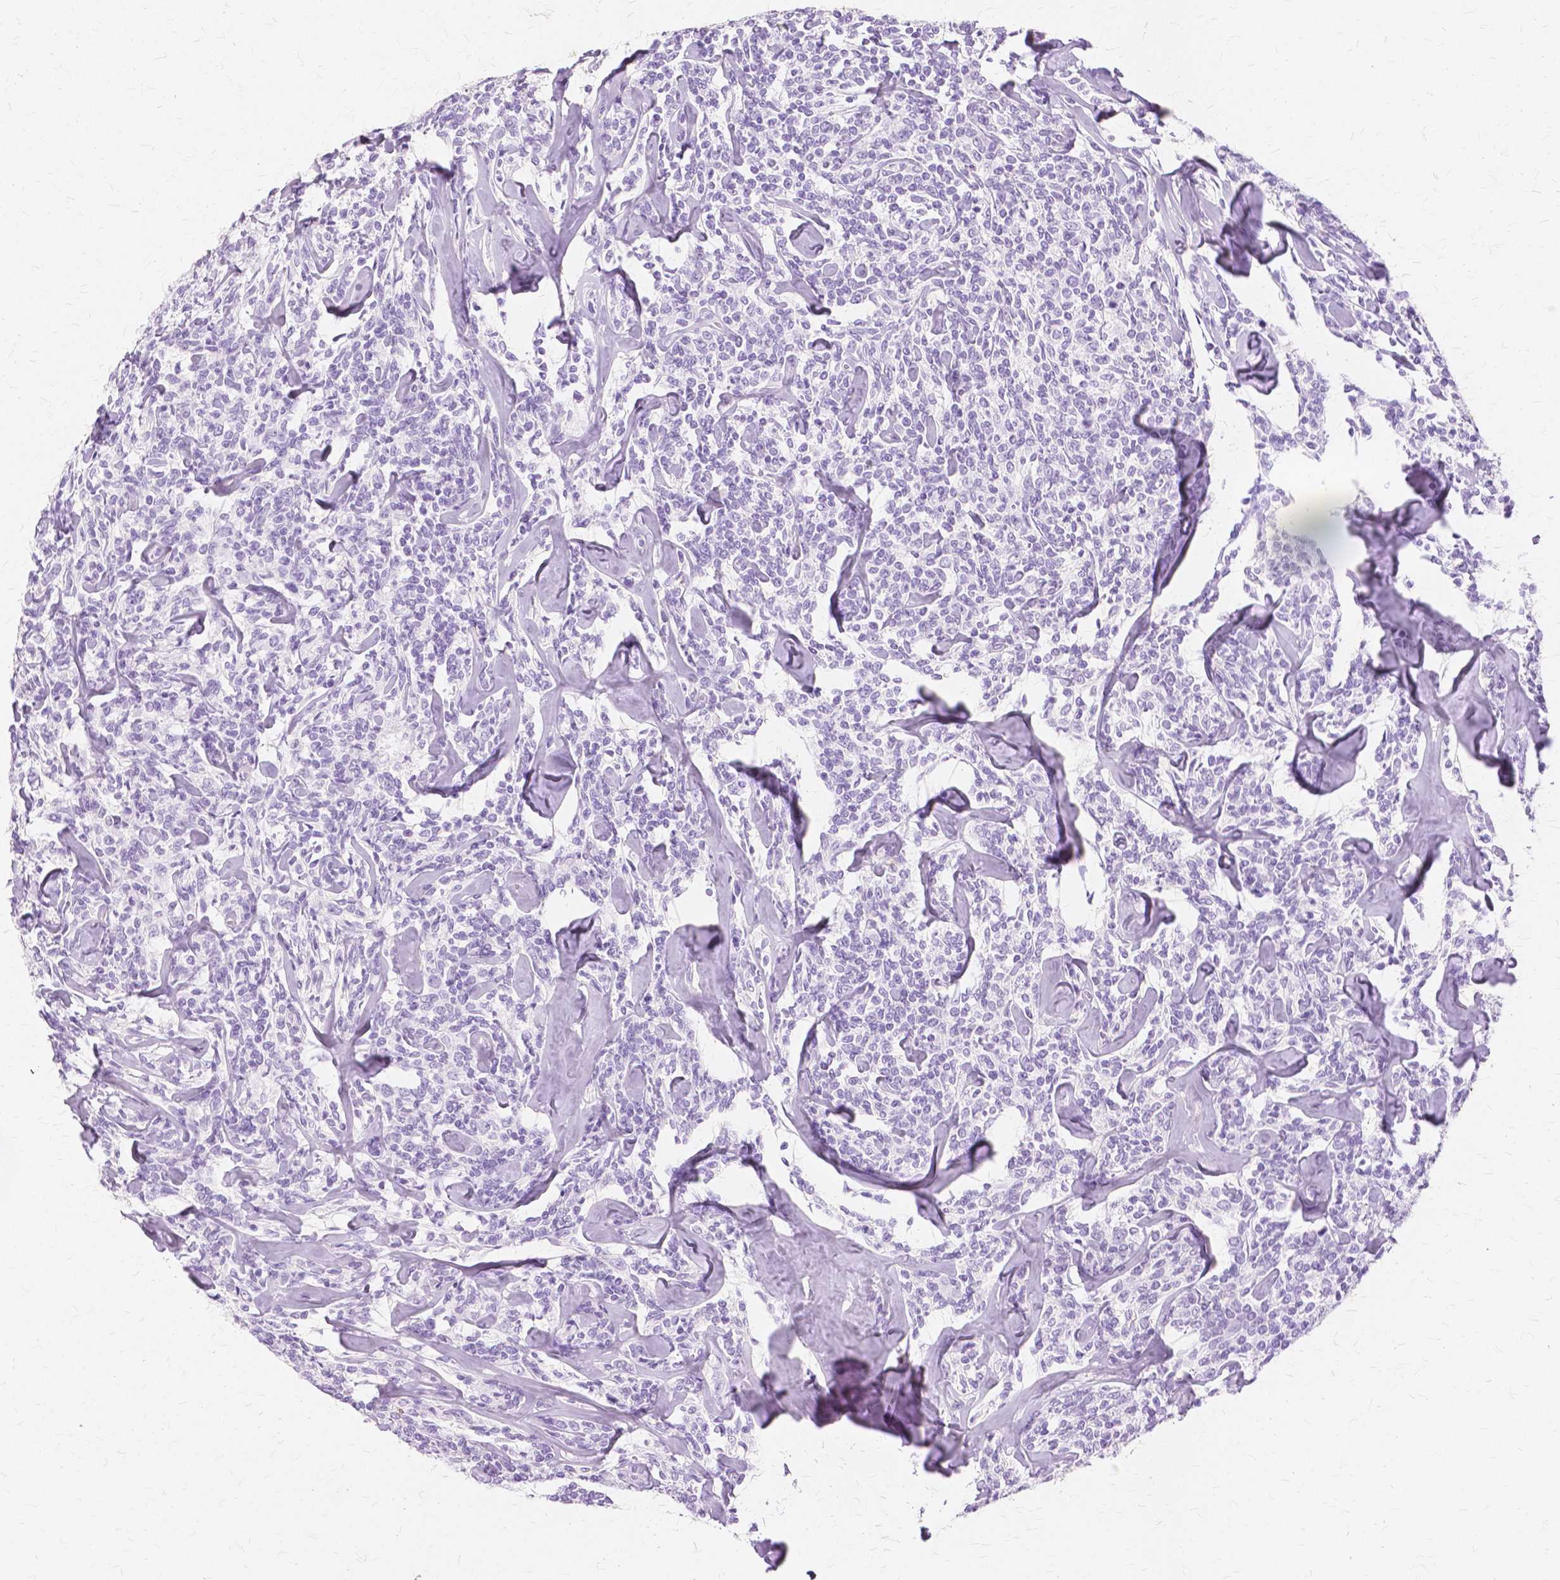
{"staining": {"intensity": "negative", "quantity": "none", "location": "none"}, "tissue": "lymphoma", "cell_type": "Tumor cells", "image_type": "cancer", "snomed": [{"axis": "morphology", "description": "Malignant lymphoma, non-Hodgkin's type, Low grade"}, {"axis": "topography", "description": "Lymph node"}], "caption": "The histopathology image shows no staining of tumor cells in lymphoma.", "gene": "TGM1", "patient": {"sex": "female", "age": 56}}